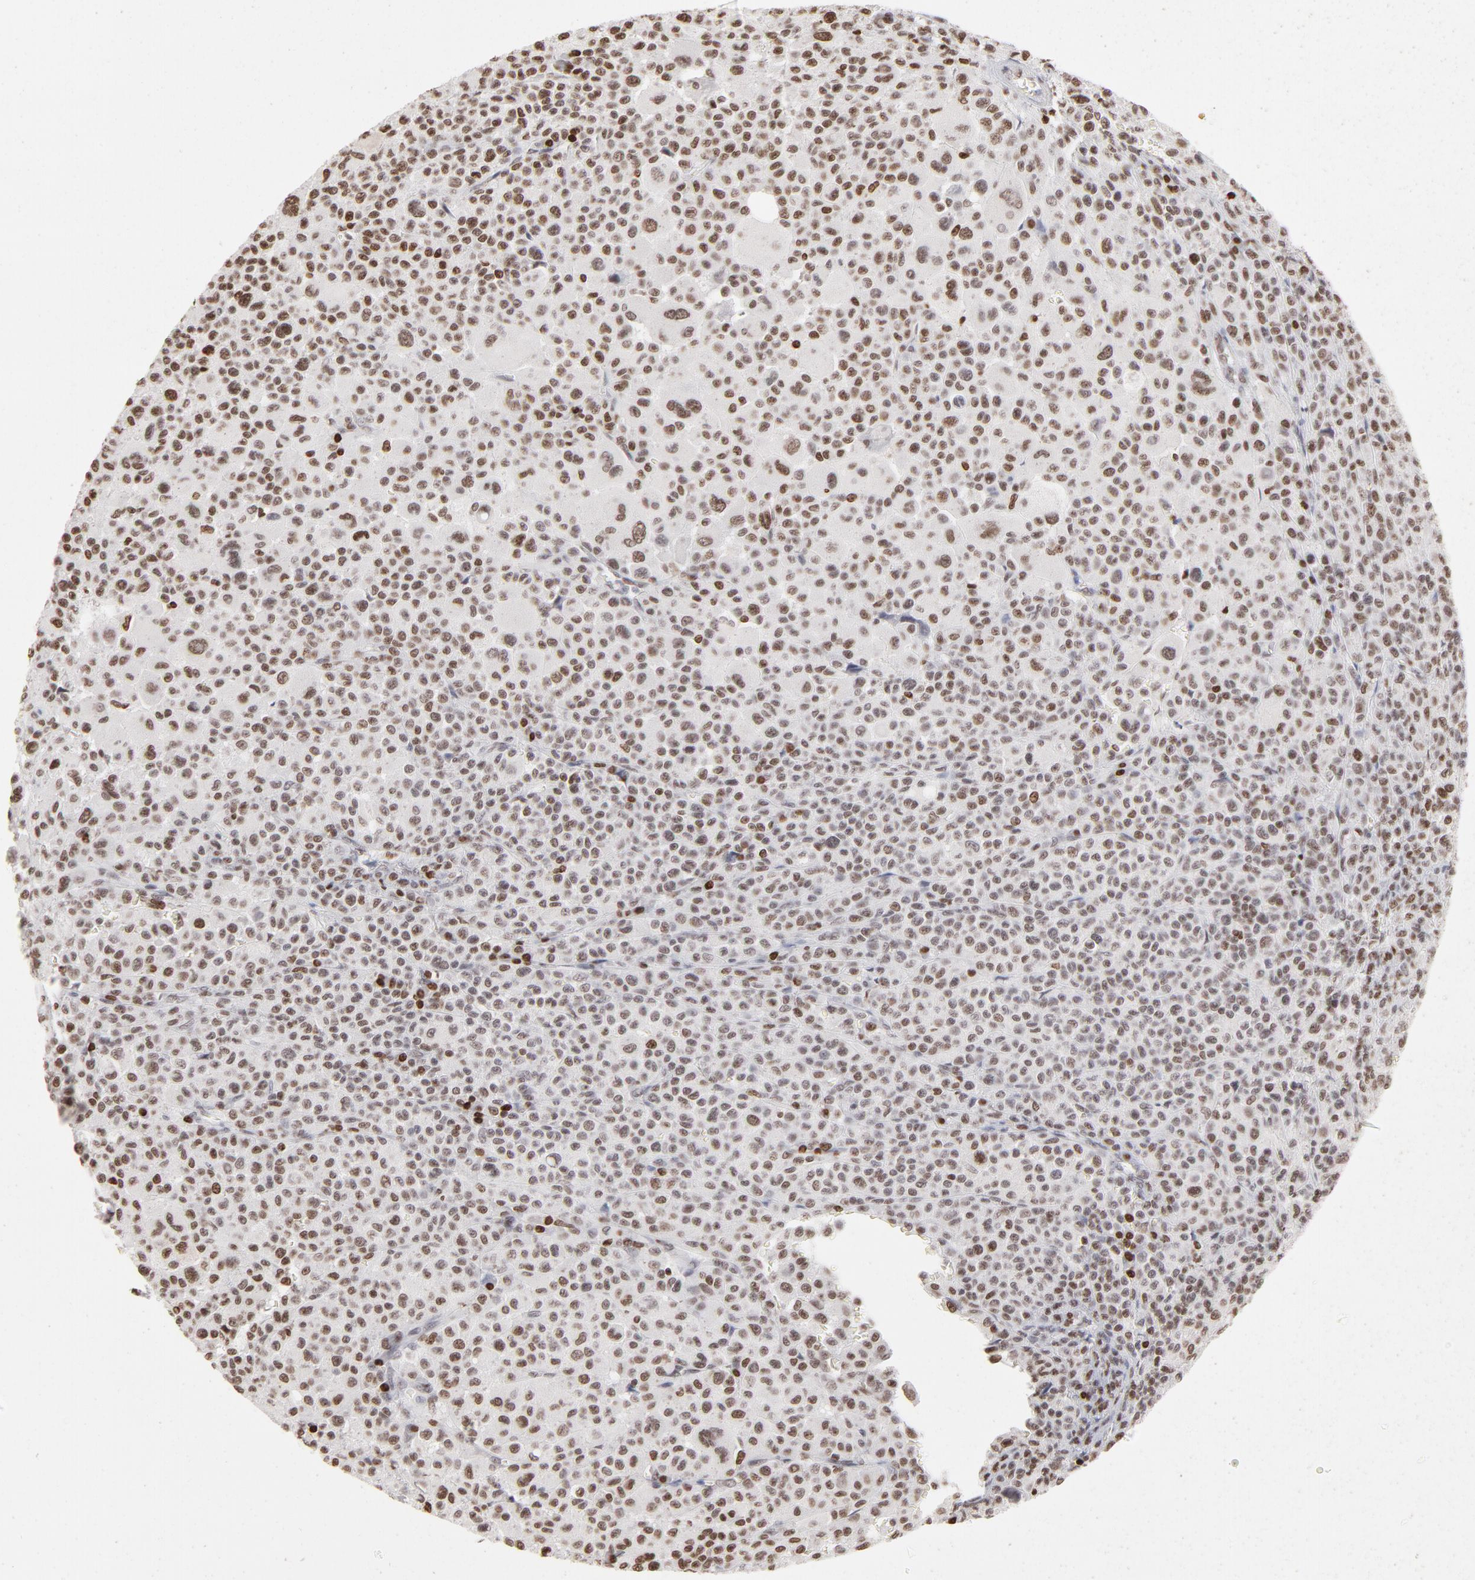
{"staining": {"intensity": "moderate", "quantity": ">75%", "location": "nuclear"}, "tissue": "melanoma", "cell_type": "Tumor cells", "image_type": "cancer", "snomed": [{"axis": "morphology", "description": "Malignant melanoma, Metastatic site"}, {"axis": "topography", "description": "Skin"}], "caption": "Immunohistochemistry (IHC) micrograph of neoplastic tissue: human melanoma stained using immunohistochemistry shows medium levels of moderate protein expression localized specifically in the nuclear of tumor cells, appearing as a nuclear brown color.", "gene": "PARP1", "patient": {"sex": "female", "age": 74}}